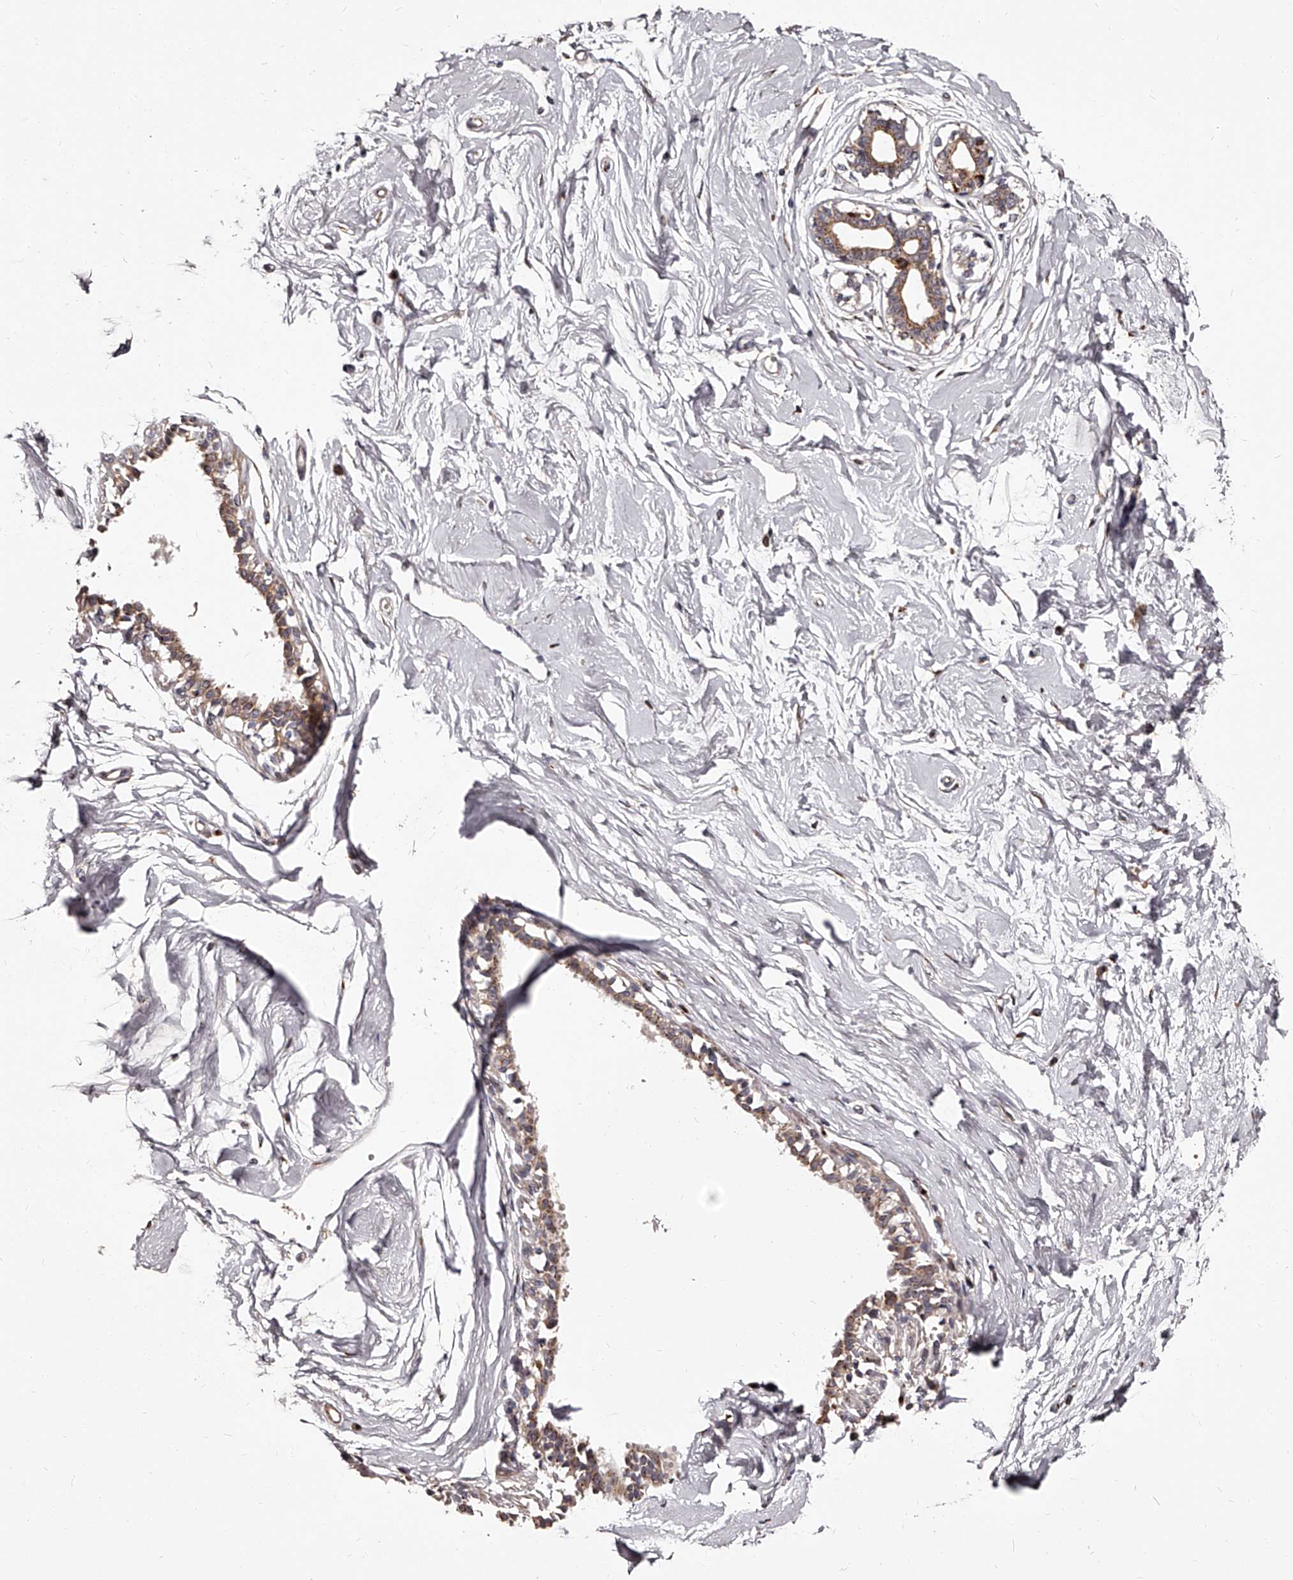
{"staining": {"intensity": "weak", "quantity": "<25%", "location": "cytoplasmic/membranous"}, "tissue": "breast", "cell_type": "Adipocytes", "image_type": "normal", "snomed": [{"axis": "morphology", "description": "Normal tissue, NOS"}, {"axis": "topography", "description": "Breast"}], "caption": "Human breast stained for a protein using immunohistochemistry (IHC) exhibits no expression in adipocytes.", "gene": "RSC1A1", "patient": {"sex": "female", "age": 45}}